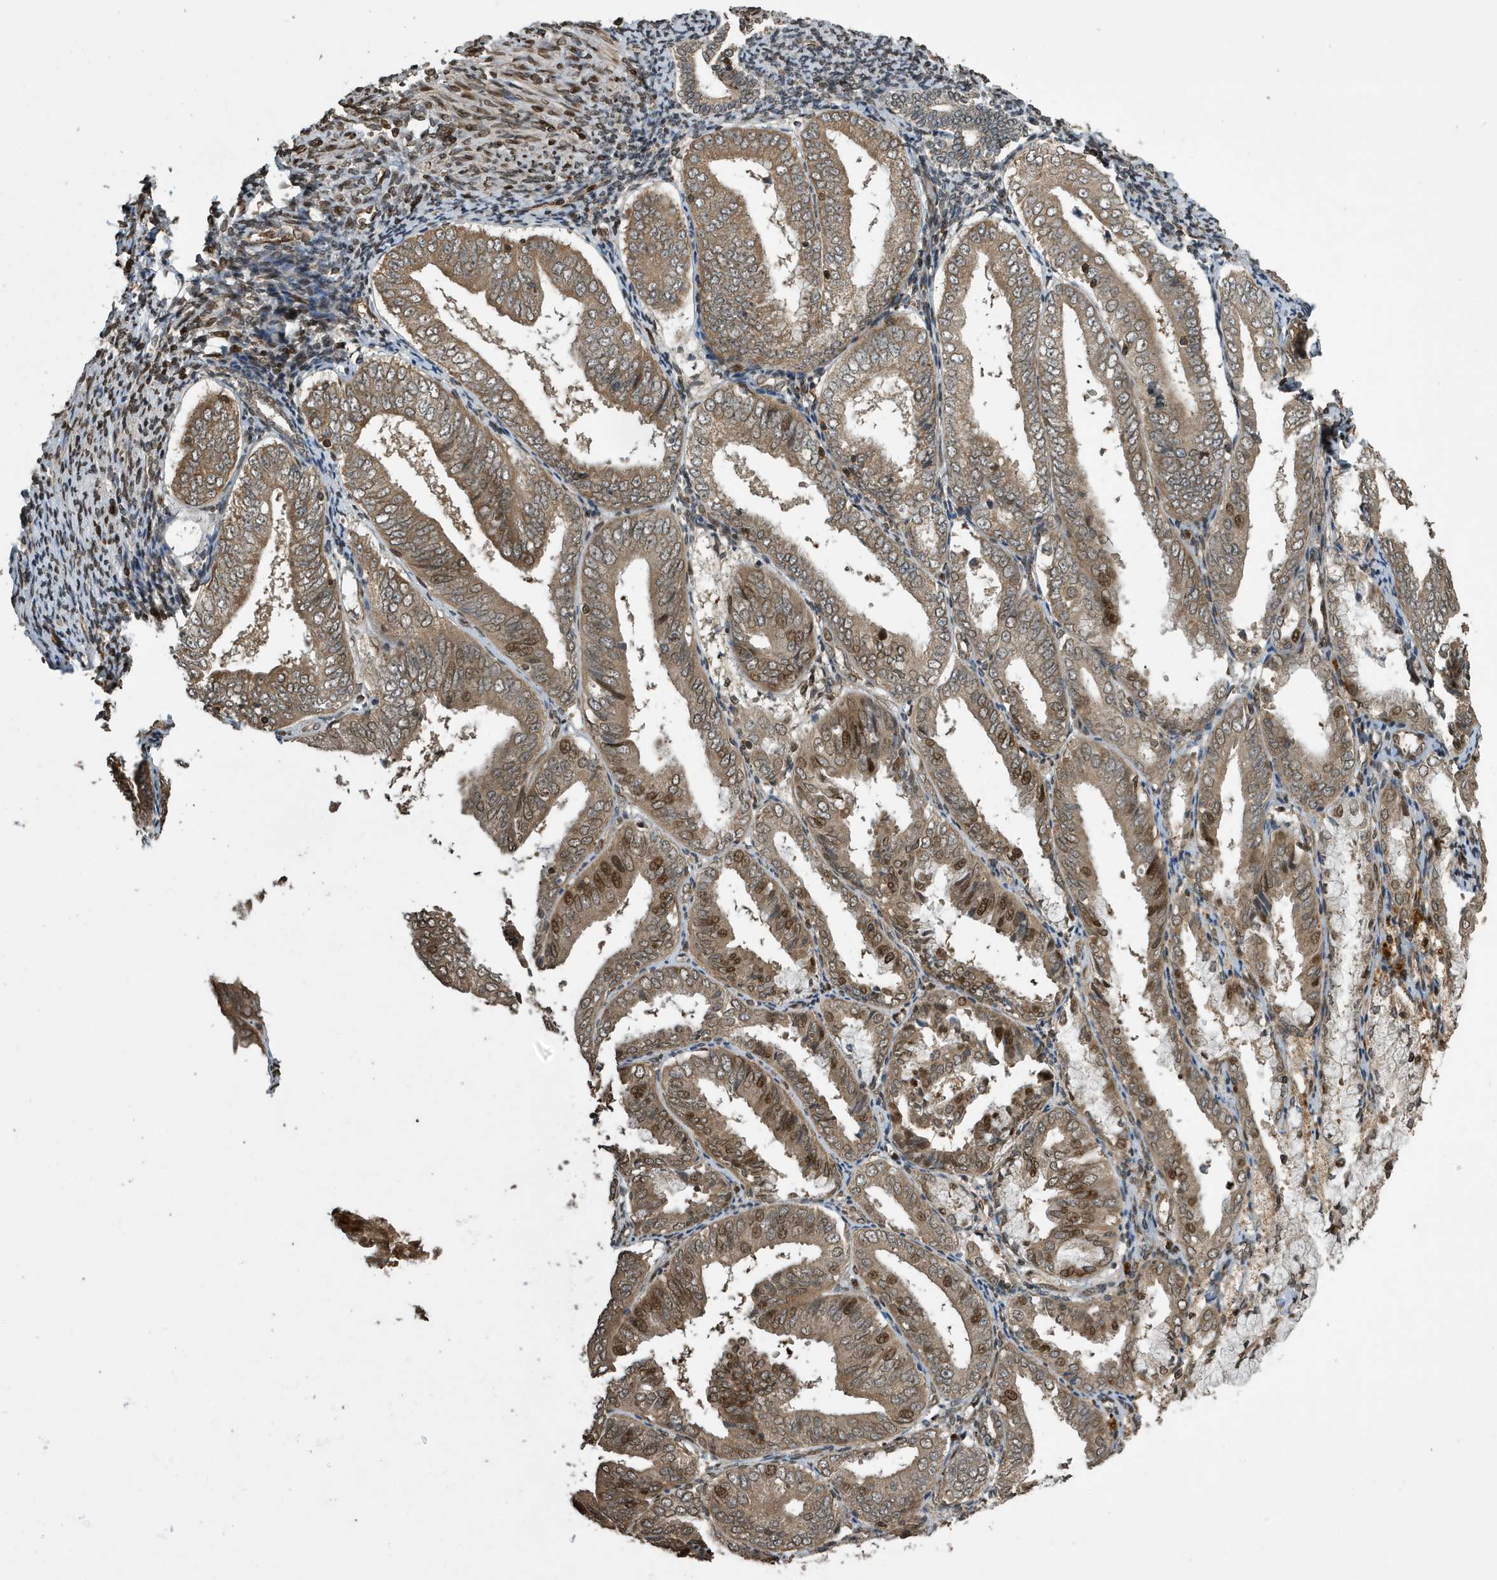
{"staining": {"intensity": "moderate", "quantity": "25%-75%", "location": "cytoplasmic/membranous,nuclear"}, "tissue": "endometrial cancer", "cell_type": "Tumor cells", "image_type": "cancer", "snomed": [{"axis": "morphology", "description": "Adenocarcinoma, NOS"}, {"axis": "topography", "description": "Endometrium"}], "caption": "Immunohistochemical staining of human endometrial cancer (adenocarcinoma) shows medium levels of moderate cytoplasmic/membranous and nuclear protein positivity in approximately 25%-75% of tumor cells.", "gene": "DUSP18", "patient": {"sex": "female", "age": 63}}